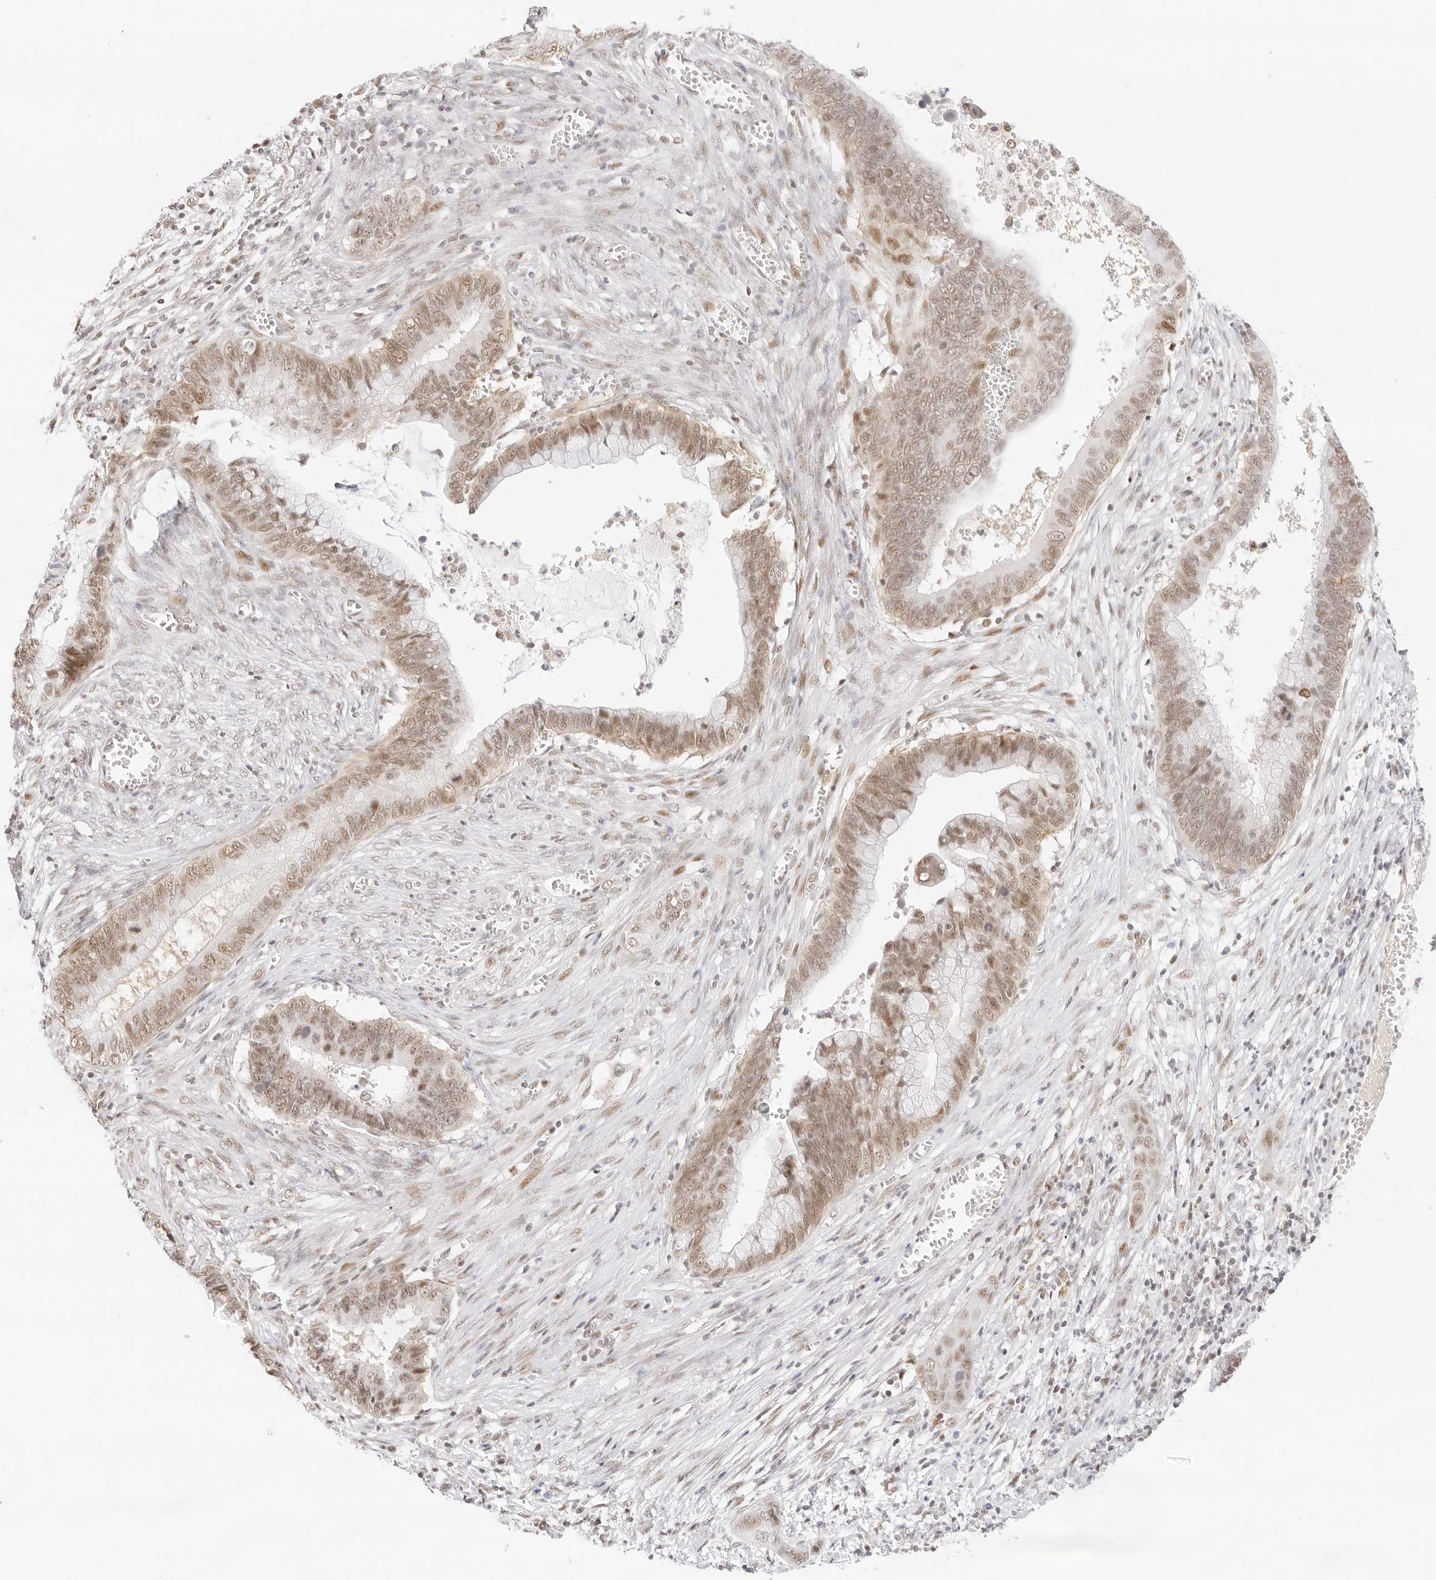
{"staining": {"intensity": "moderate", "quantity": ">75%", "location": "nuclear"}, "tissue": "cervical cancer", "cell_type": "Tumor cells", "image_type": "cancer", "snomed": [{"axis": "morphology", "description": "Adenocarcinoma, NOS"}, {"axis": "topography", "description": "Cervix"}], "caption": "Moderate nuclear expression for a protein is present in about >75% of tumor cells of cervical adenocarcinoma using IHC.", "gene": "ITGA6", "patient": {"sex": "female", "age": 44}}